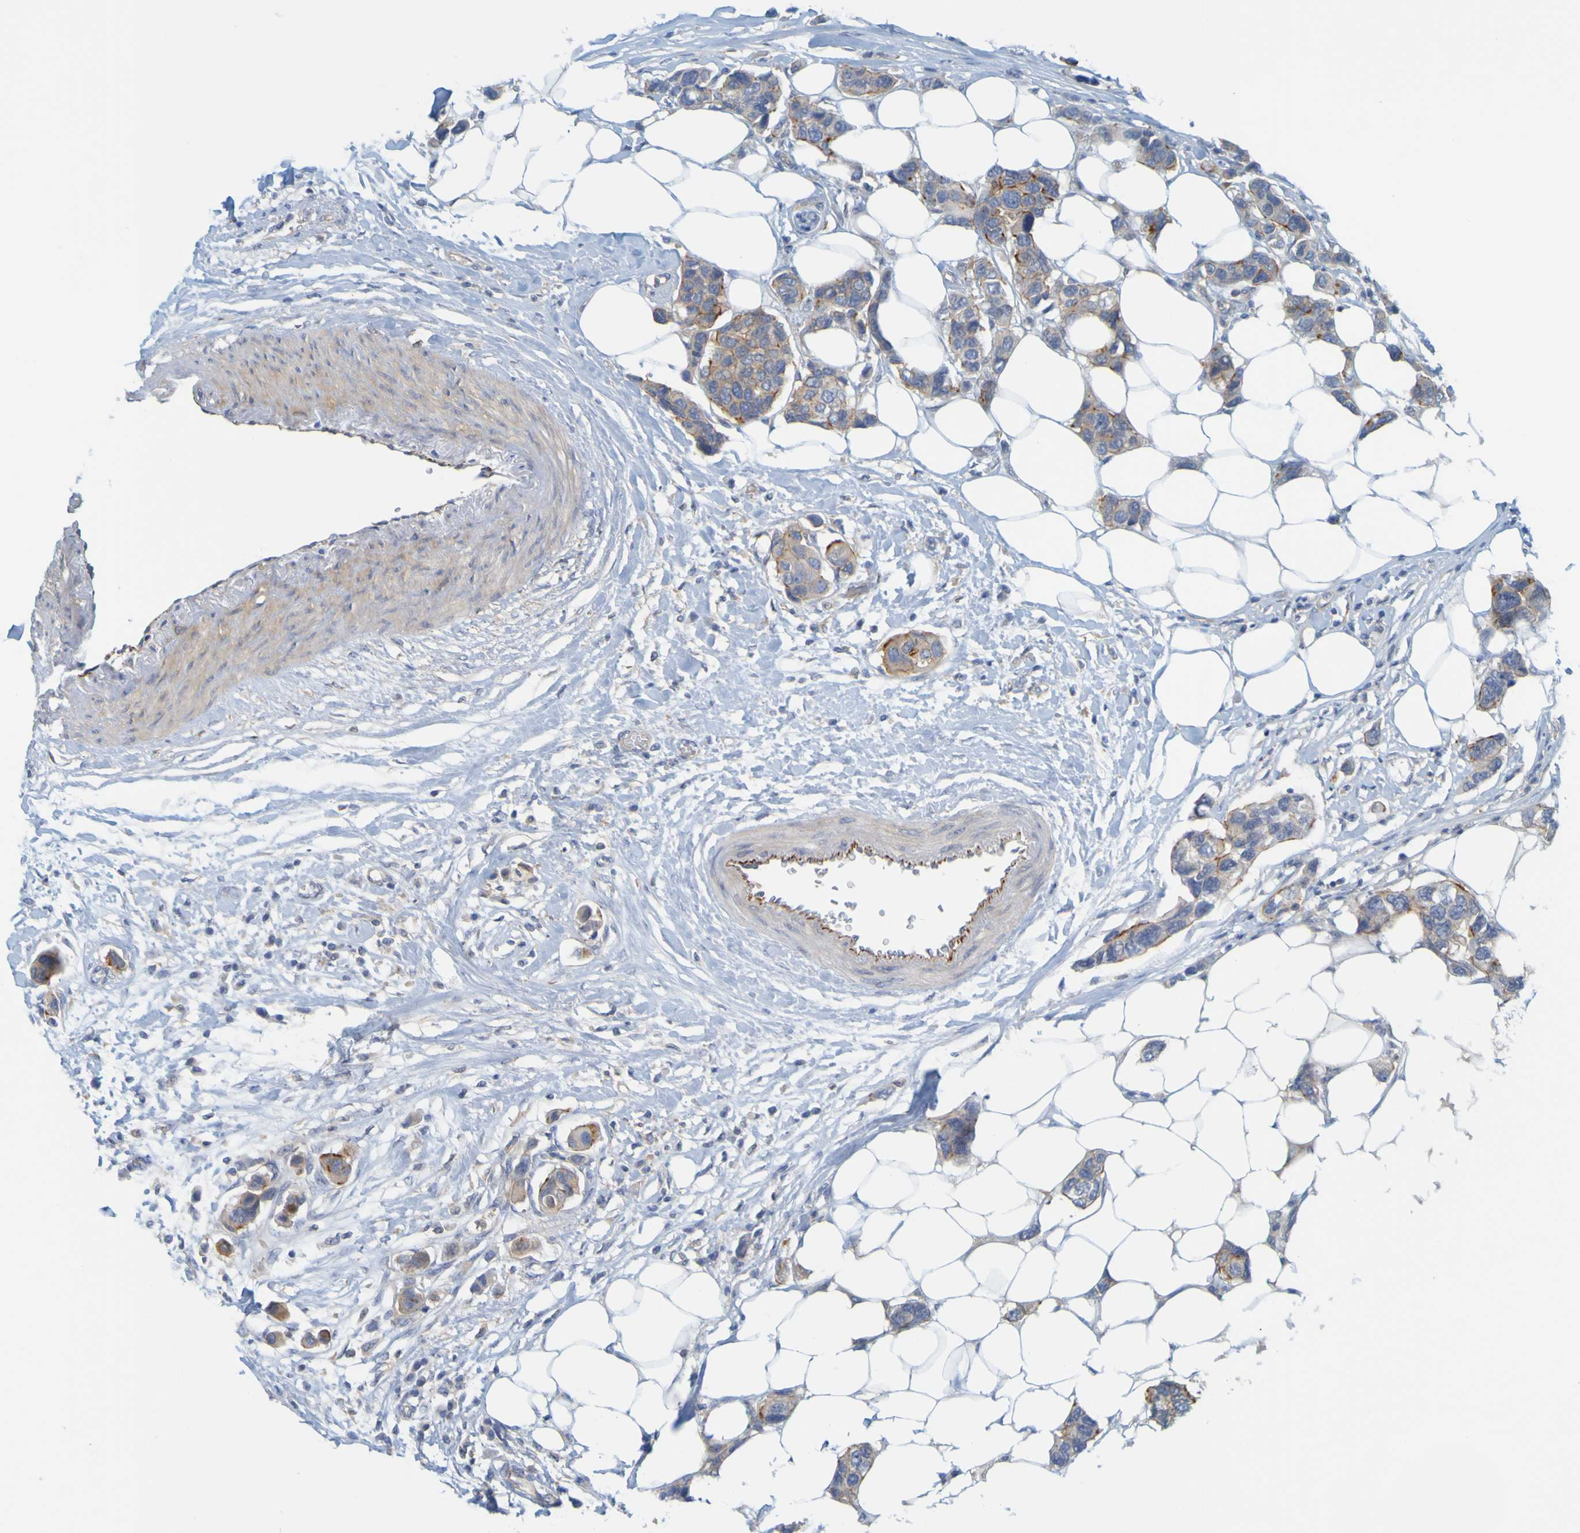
{"staining": {"intensity": "moderate", "quantity": ">75%", "location": "cytoplasmic/membranous"}, "tissue": "breast cancer", "cell_type": "Tumor cells", "image_type": "cancer", "snomed": [{"axis": "morphology", "description": "Normal tissue, NOS"}, {"axis": "morphology", "description": "Duct carcinoma"}, {"axis": "topography", "description": "Breast"}], "caption": "Protein positivity by immunohistochemistry reveals moderate cytoplasmic/membranous positivity in about >75% of tumor cells in infiltrating ductal carcinoma (breast). (DAB = brown stain, brightfield microscopy at high magnification).", "gene": "APPL1", "patient": {"sex": "female", "age": 50}}